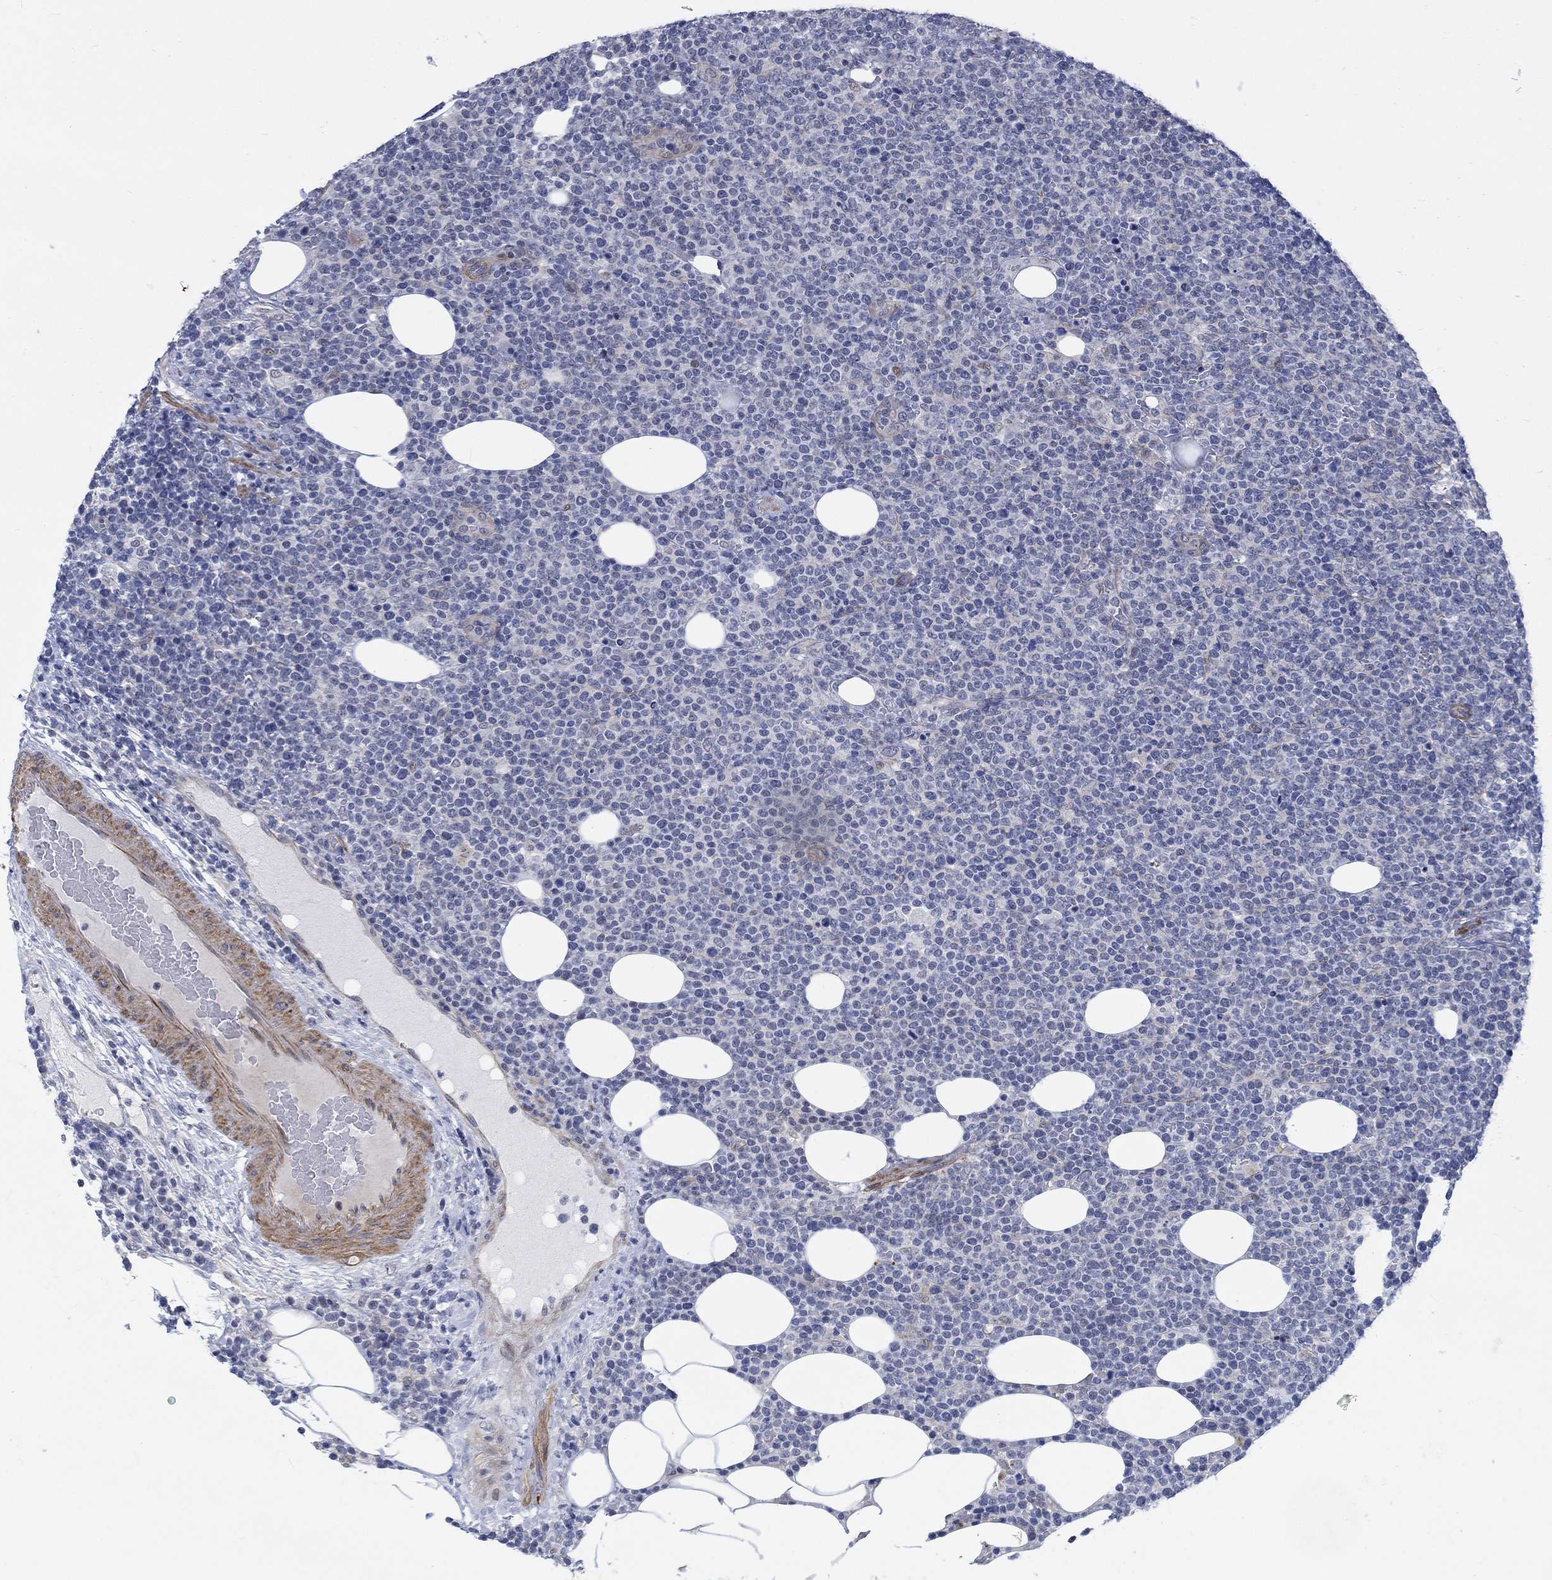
{"staining": {"intensity": "negative", "quantity": "none", "location": "none"}, "tissue": "lymphoma", "cell_type": "Tumor cells", "image_type": "cancer", "snomed": [{"axis": "morphology", "description": "Malignant lymphoma, non-Hodgkin's type, High grade"}, {"axis": "topography", "description": "Lymph node"}], "caption": "Lymphoma stained for a protein using immunohistochemistry (IHC) demonstrates no positivity tumor cells.", "gene": "KCNH8", "patient": {"sex": "male", "age": 61}}